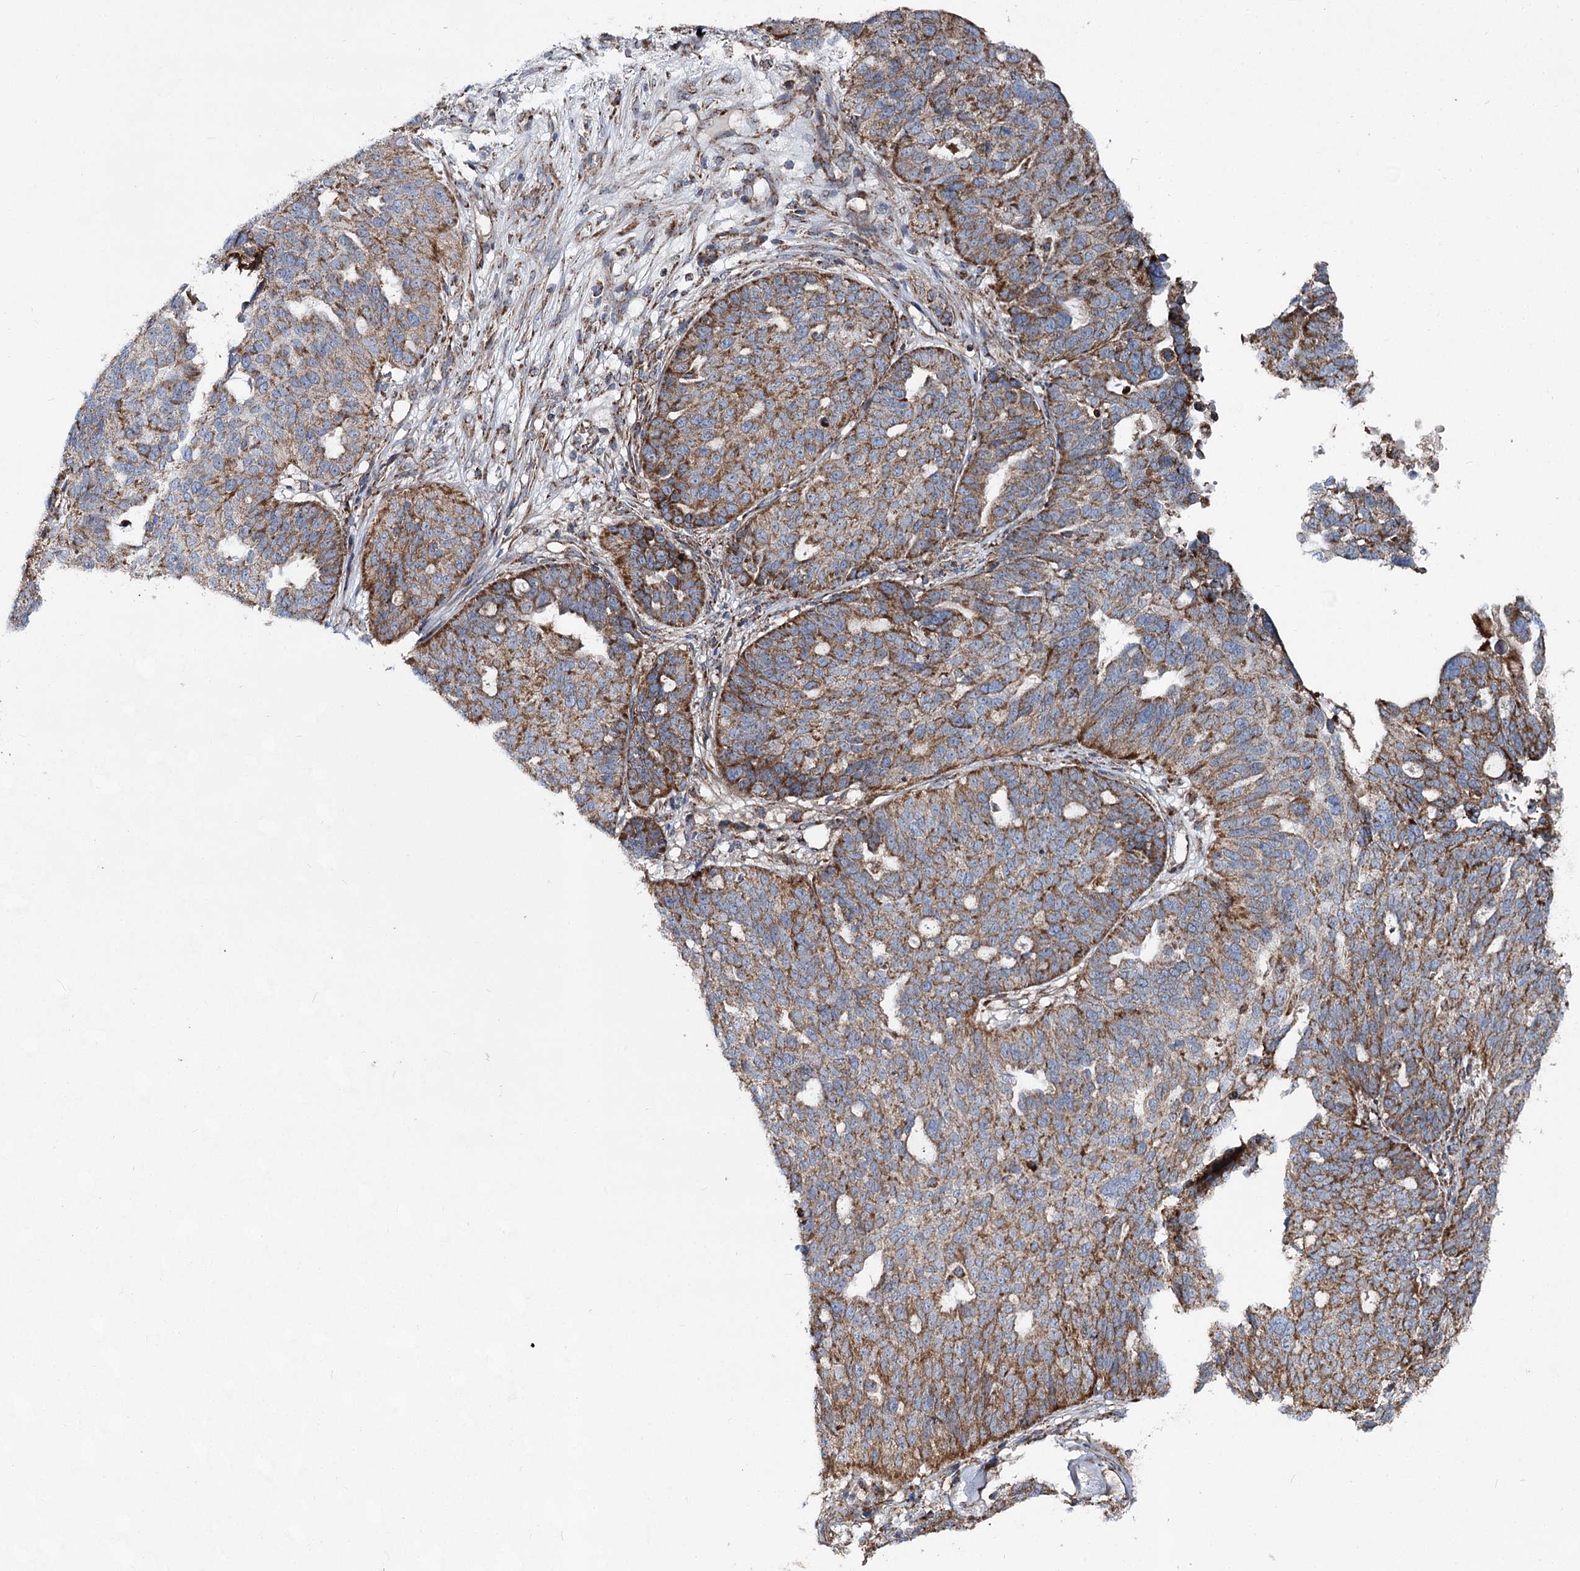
{"staining": {"intensity": "moderate", "quantity": ">75%", "location": "cytoplasmic/membranous"}, "tissue": "ovarian cancer", "cell_type": "Tumor cells", "image_type": "cancer", "snomed": [{"axis": "morphology", "description": "Cystadenocarcinoma, serous, NOS"}, {"axis": "topography", "description": "Ovary"}], "caption": "Immunohistochemical staining of human ovarian cancer (serous cystadenocarcinoma) demonstrates moderate cytoplasmic/membranous protein expression in about >75% of tumor cells.", "gene": "MSANTD2", "patient": {"sex": "female", "age": 59}}